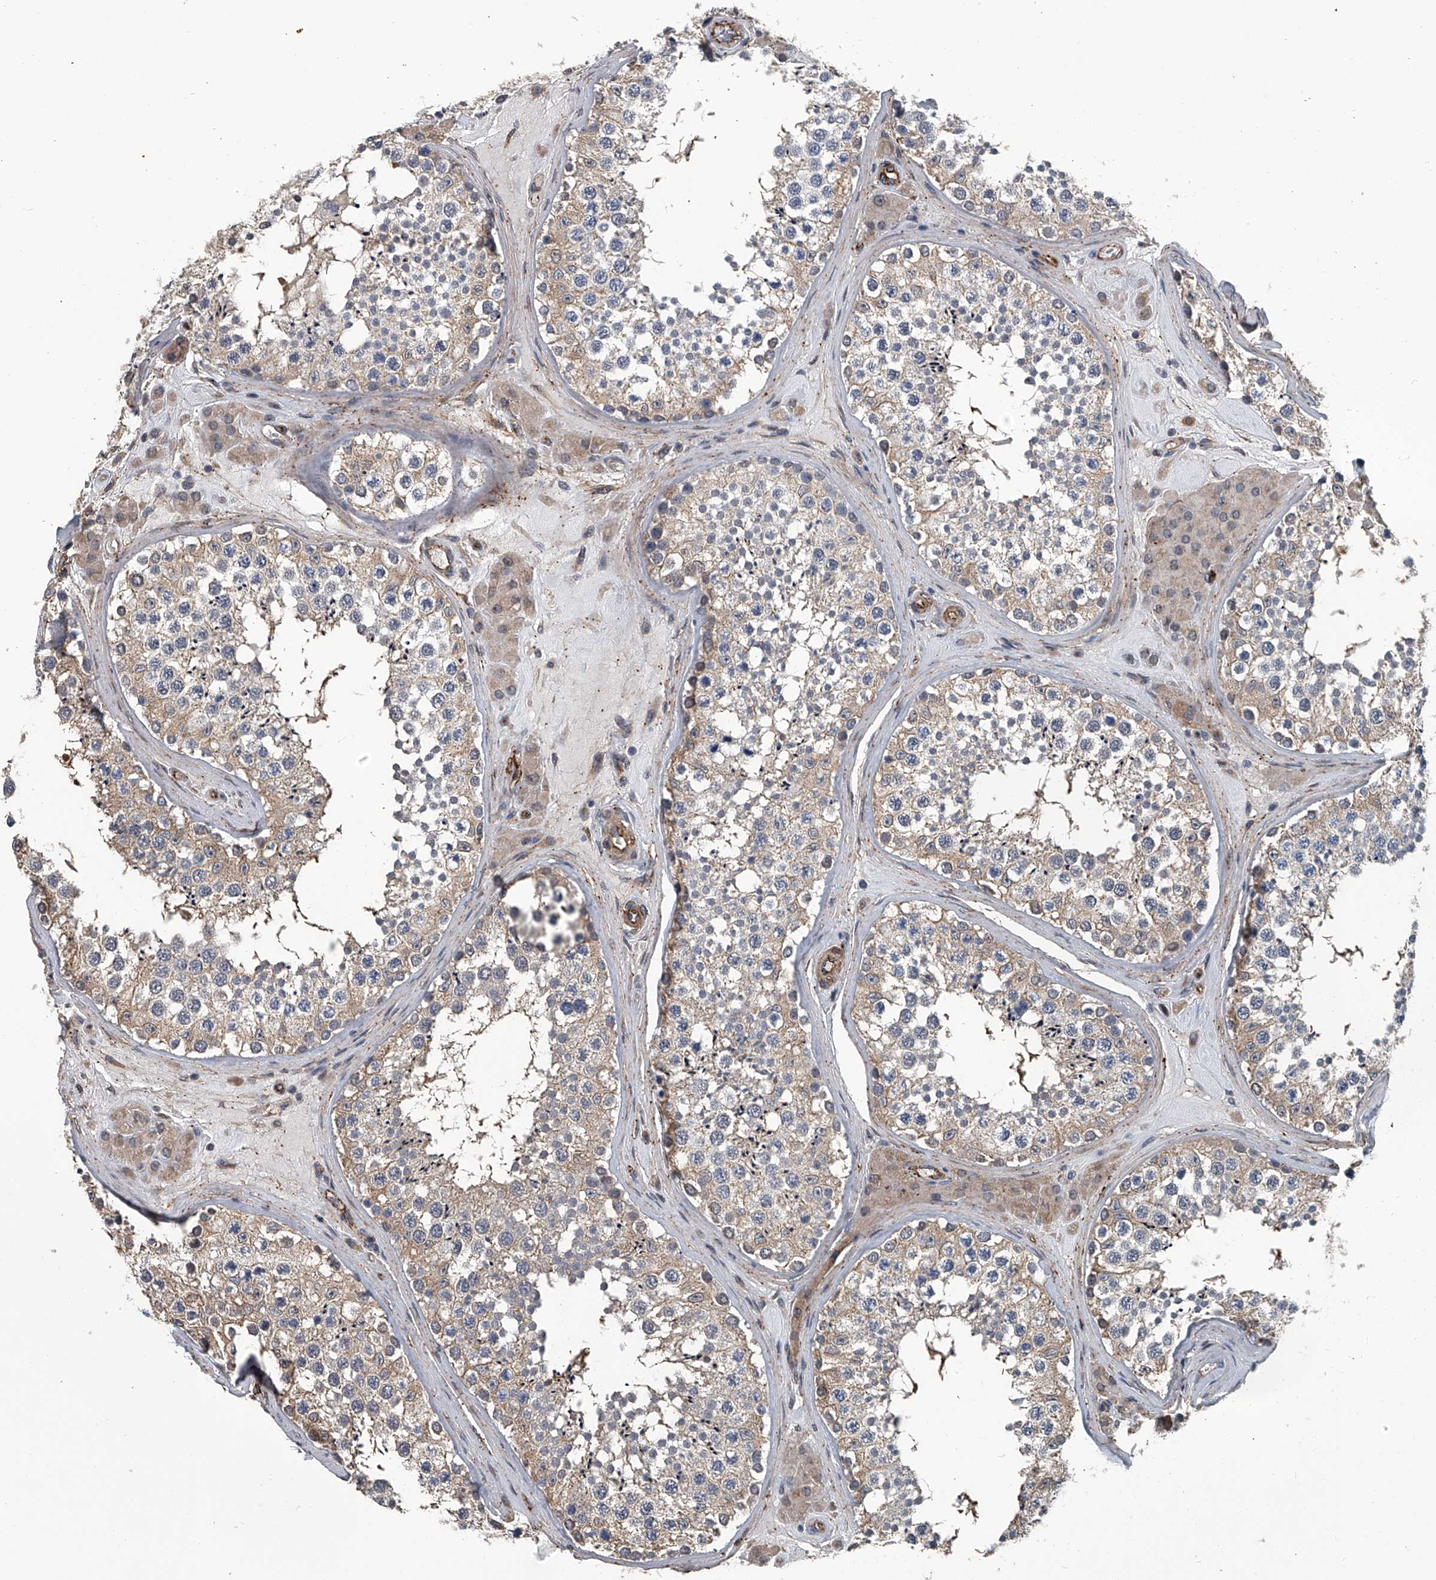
{"staining": {"intensity": "weak", "quantity": "25%-75%", "location": "cytoplasmic/membranous"}, "tissue": "testis", "cell_type": "Cells in seminiferous ducts", "image_type": "normal", "snomed": [{"axis": "morphology", "description": "Normal tissue, NOS"}, {"axis": "topography", "description": "Testis"}], "caption": "Testis was stained to show a protein in brown. There is low levels of weak cytoplasmic/membranous positivity in about 25%-75% of cells in seminiferous ducts. (Stains: DAB in brown, nuclei in blue, Microscopy: brightfield microscopy at high magnification).", "gene": "LDLRAD2", "patient": {"sex": "male", "age": 46}}